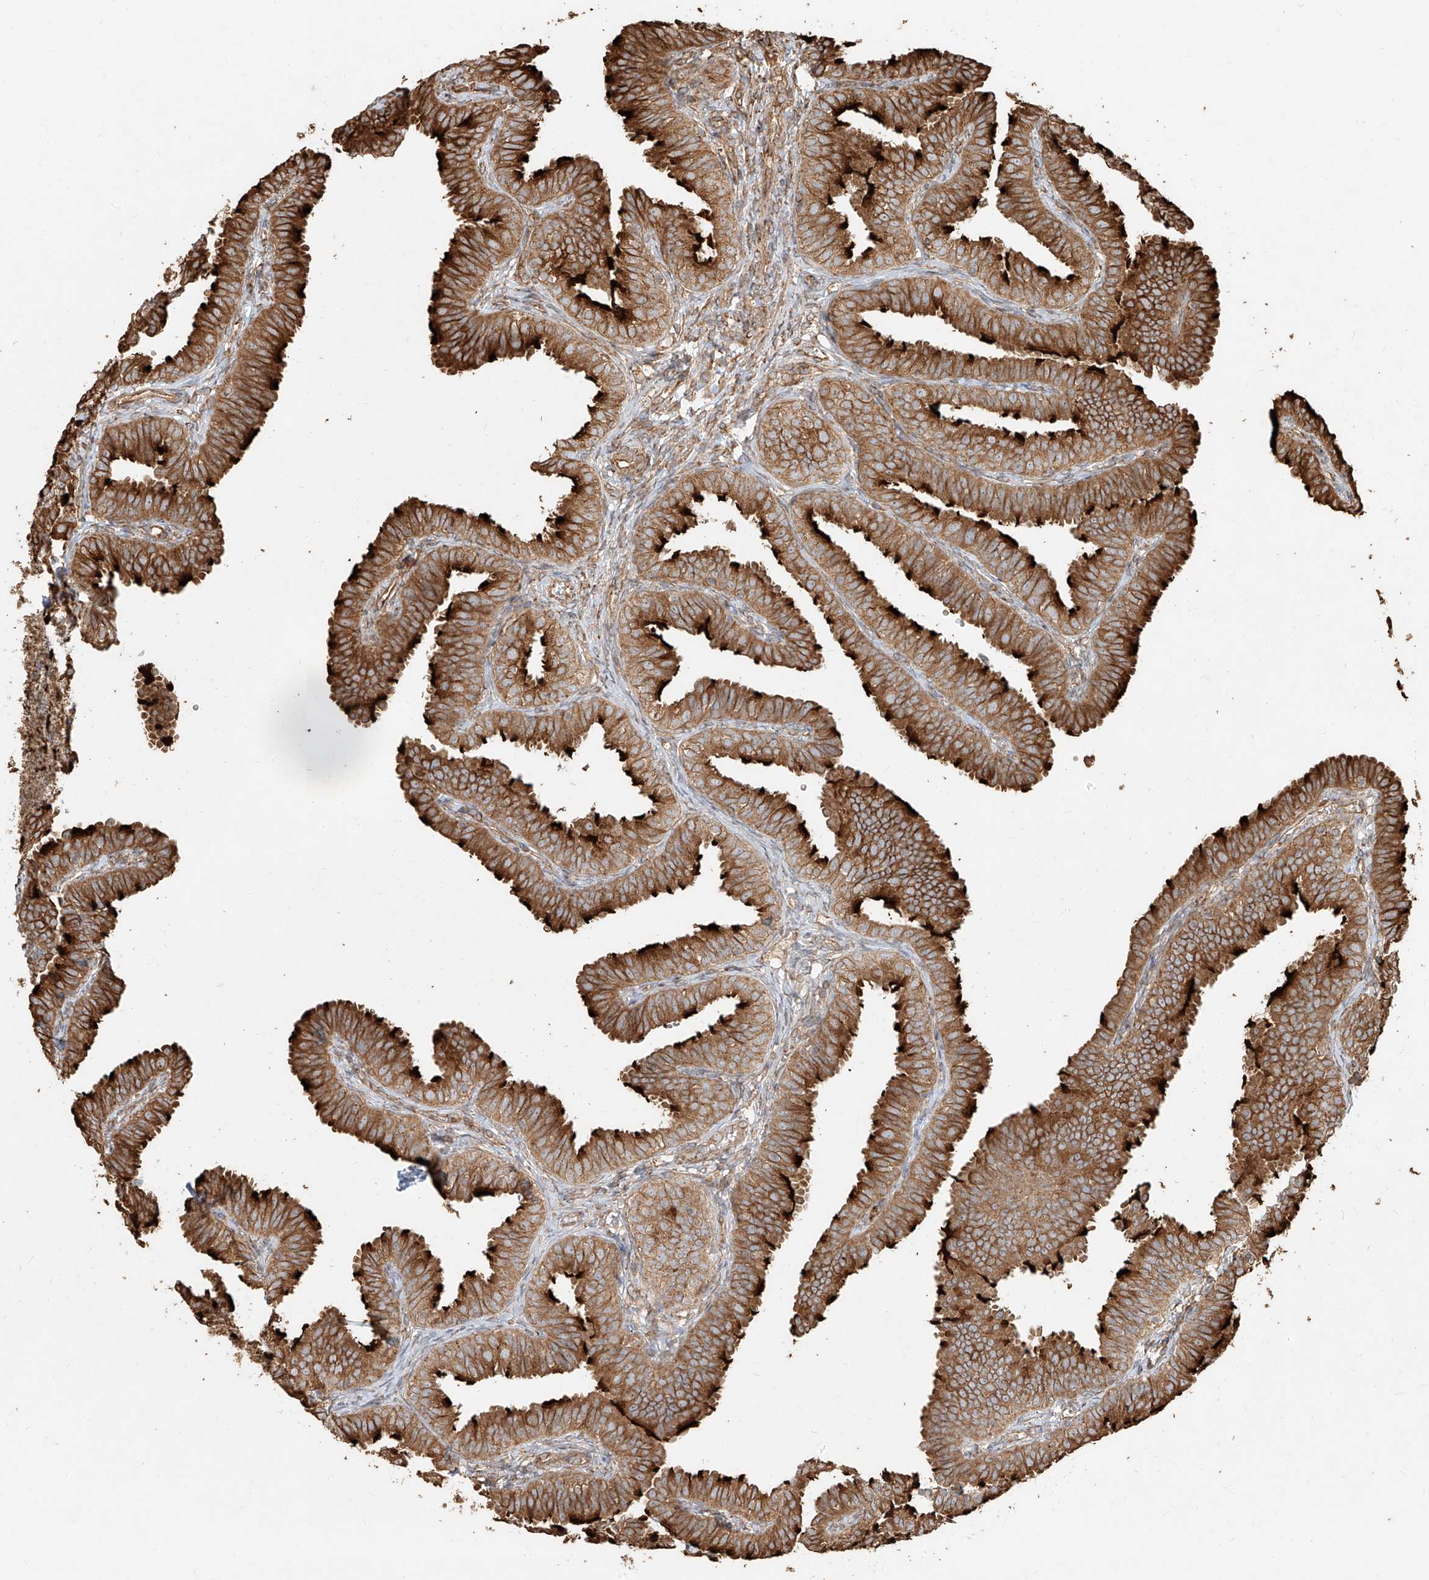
{"staining": {"intensity": "strong", "quantity": ">75%", "location": "cytoplasmic/membranous"}, "tissue": "fallopian tube", "cell_type": "Glandular cells", "image_type": "normal", "snomed": [{"axis": "morphology", "description": "Normal tissue, NOS"}, {"axis": "topography", "description": "Fallopian tube"}], "caption": "Glandular cells show high levels of strong cytoplasmic/membranous staining in about >75% of cells in benign human fallopian tube.", "gene": "EFNB1", "patient": {"sex": "female", "age": 35}}